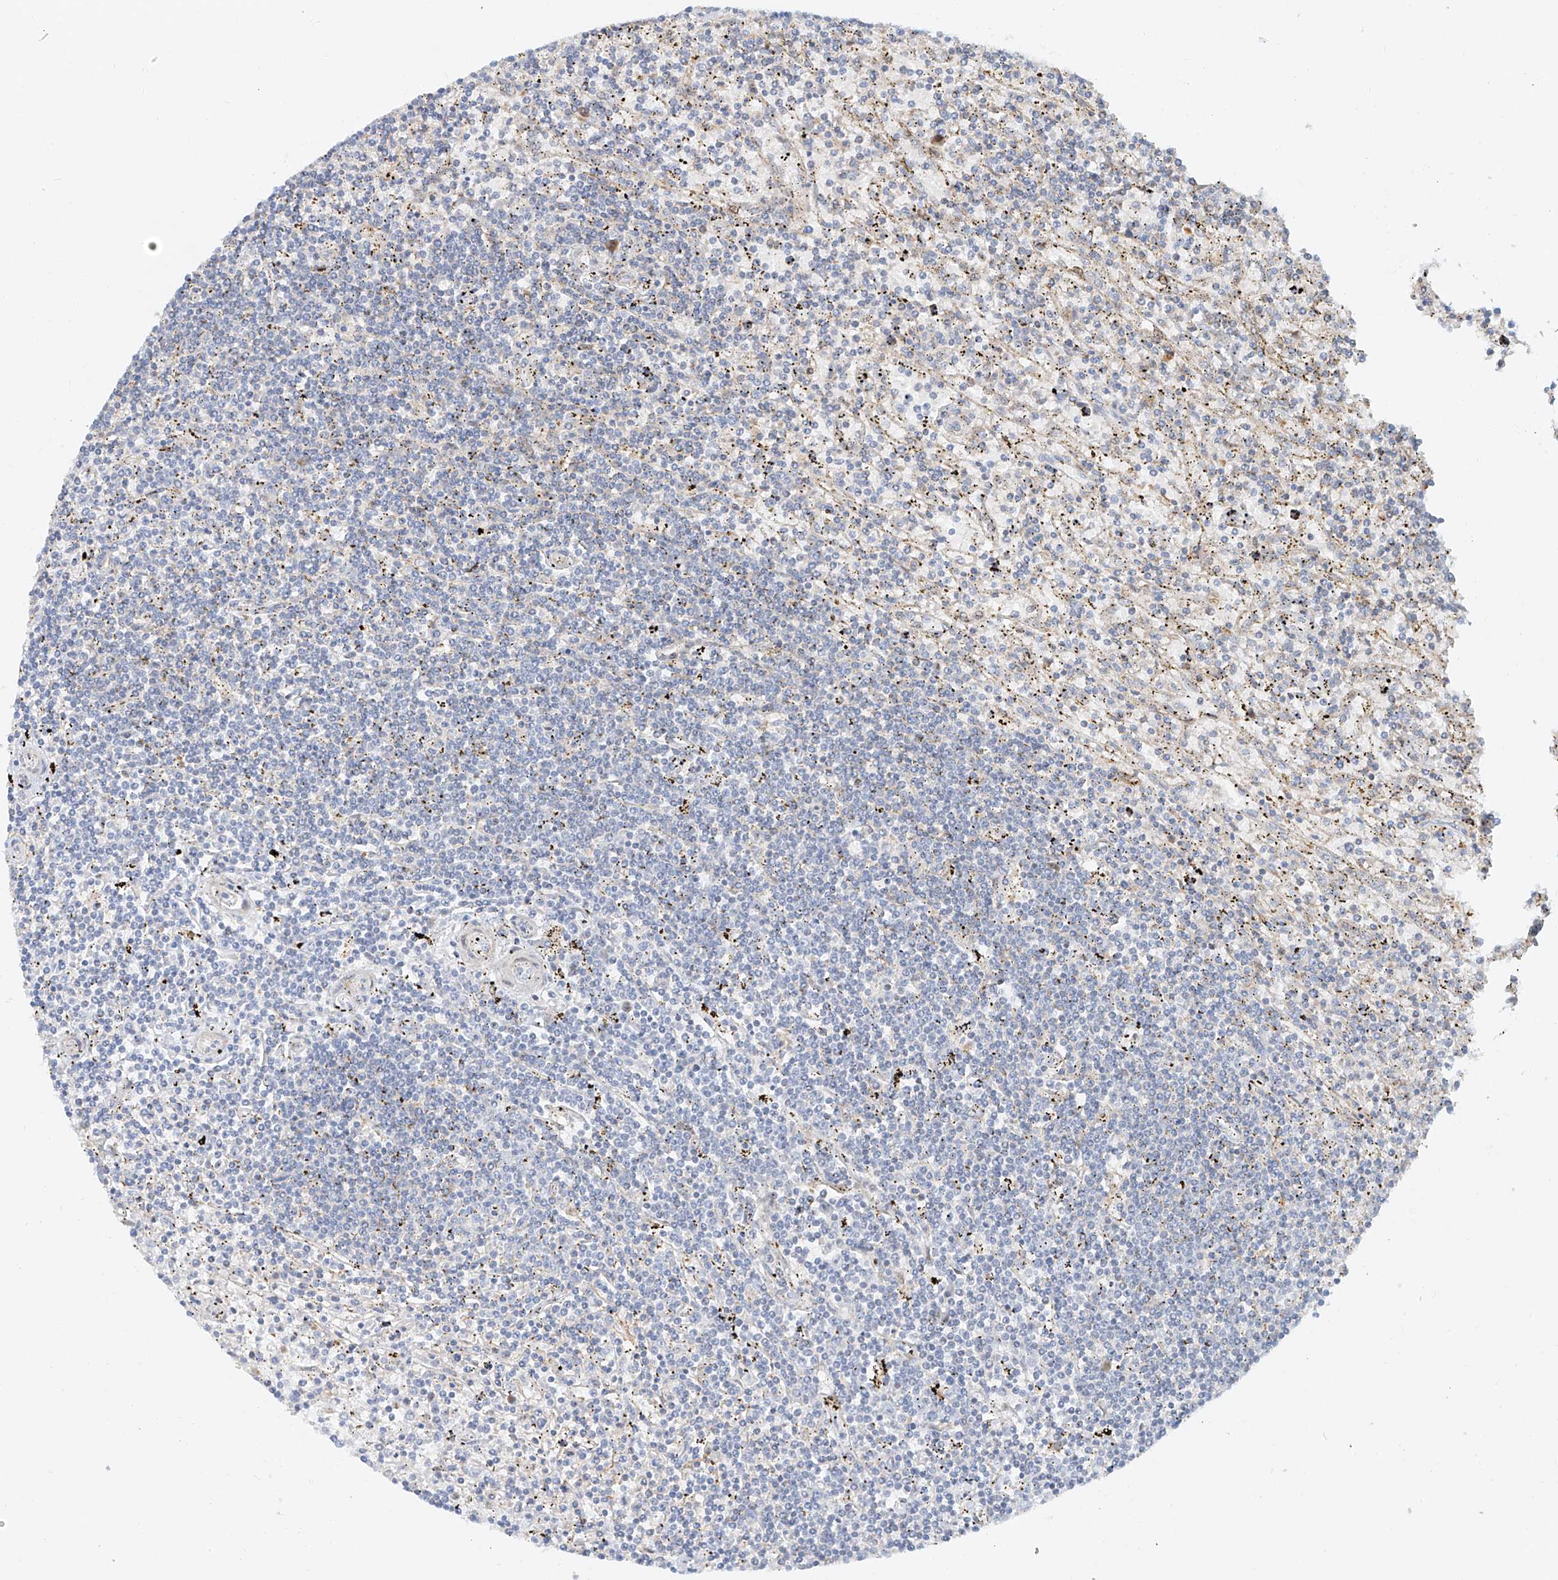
{"staining": {"intensity": "negative", "quantity": "none", "location": "none"}, "tissue": "lymphoma", "cell_type": "Tumor cells", "image_type": "cancer", "snomed": [{"axis": "morphology", "description": "Malignant lymphoma, non-Hodgkin's type, Low grade"}, {"axis": "topography", "description": "Spleen"}], "caption": "DAB immunohistochemical staining of malignant lymphoma, non-Hodgkin's type (low-grade) reveals no significant staining in tumor cells.", "gene": "SNU13", "patient": {"sex": "male", "age": 76}}